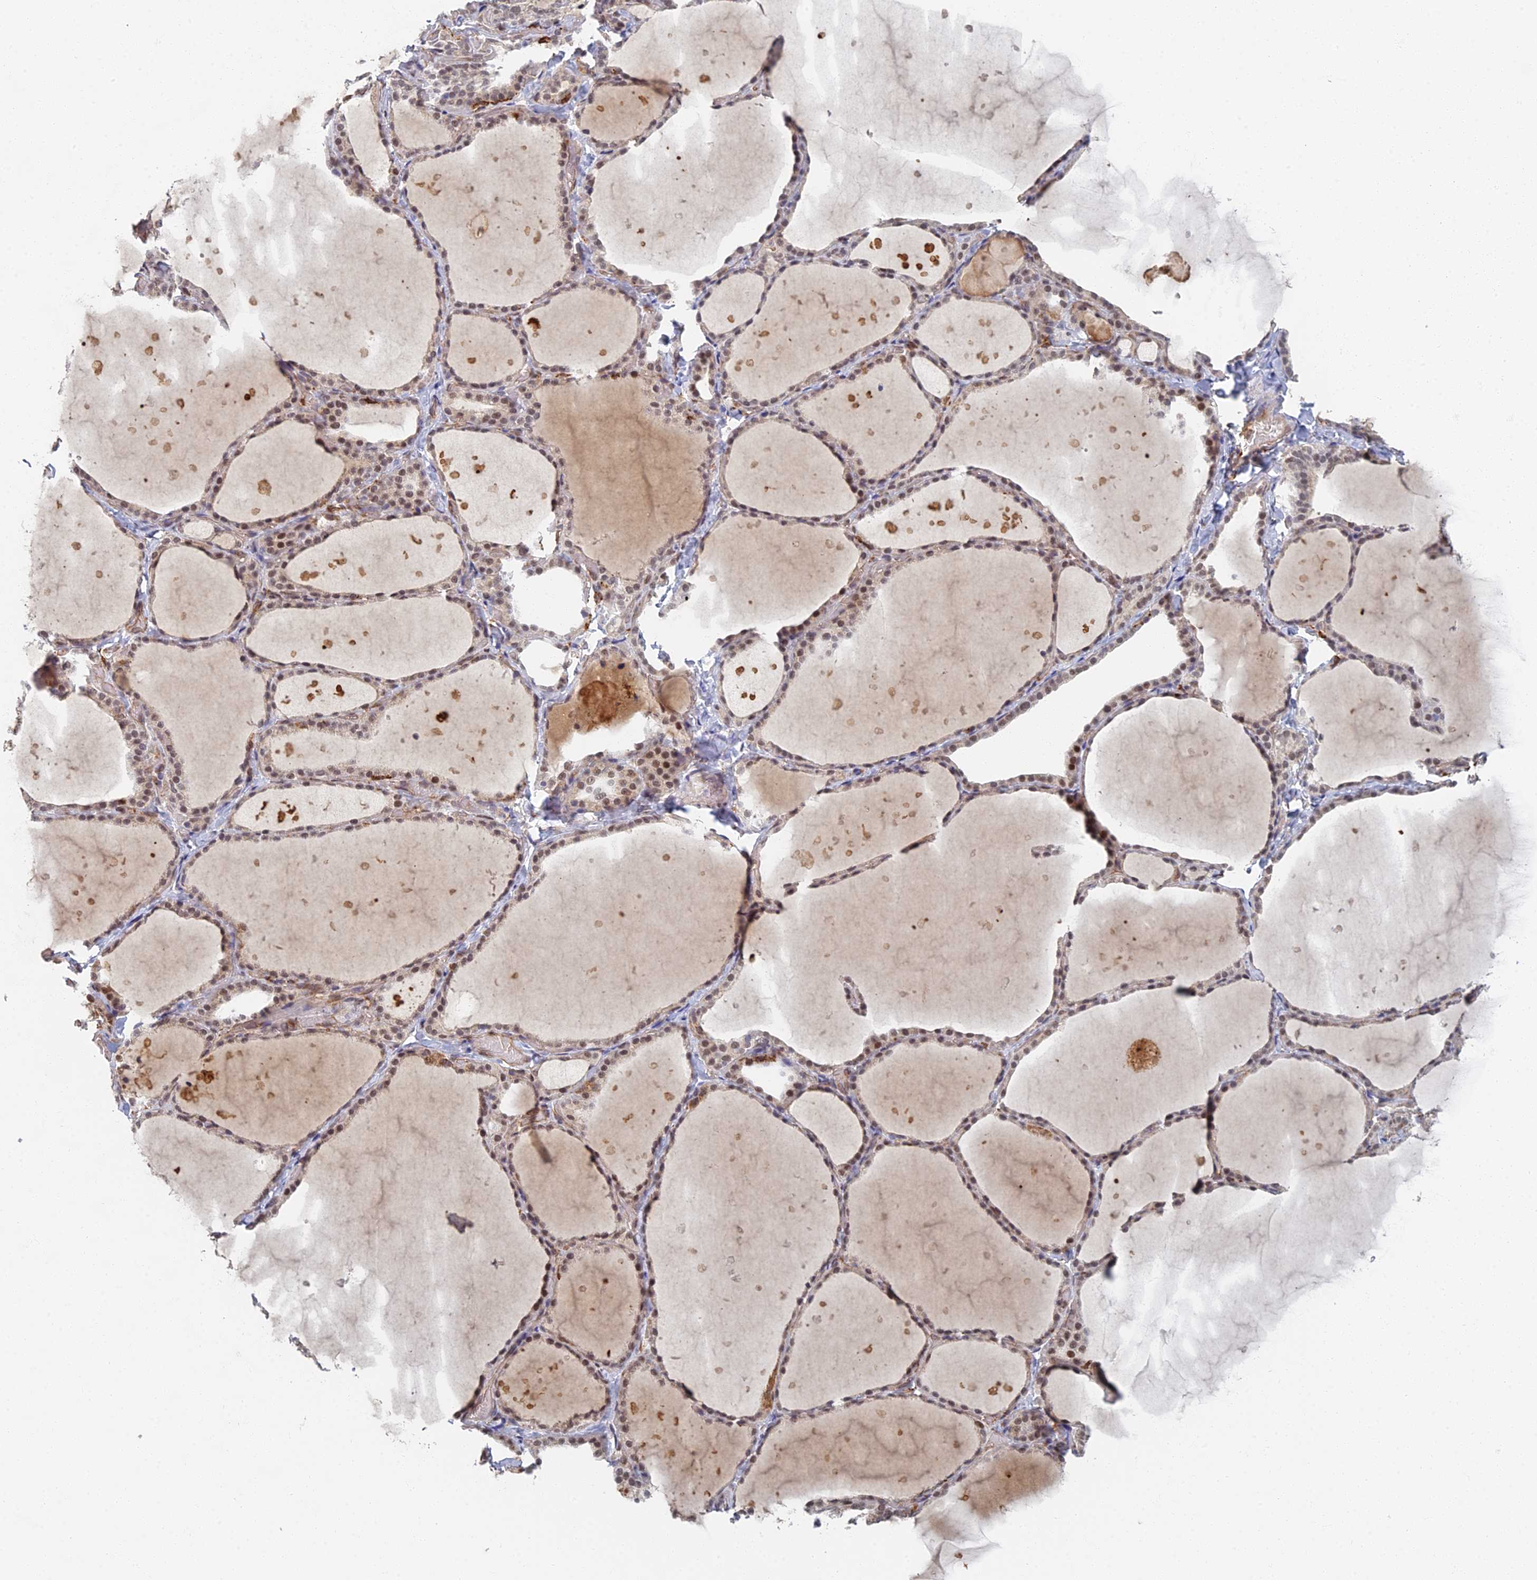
{"staining": {"intensity": "moderate", "quantity": ">75%", "location": "nuclear"}, "tissue": "thyroid gland", "cell_type": "Glandular cells", "image_type": "normal", "snomed": [{"axis": "morphology", "description": "Normal tissue, NOS"}, {"axis": "topography", "description": "Thyroid gland"}], "caption": "This histopathology image shows IHC staining of unremarkable human thyroid gland, with medium moderate nuclear staining in about >75% of glandular cells.", "gene": "GPATCH1", "patient": {"sex": "female", "age": 44}}